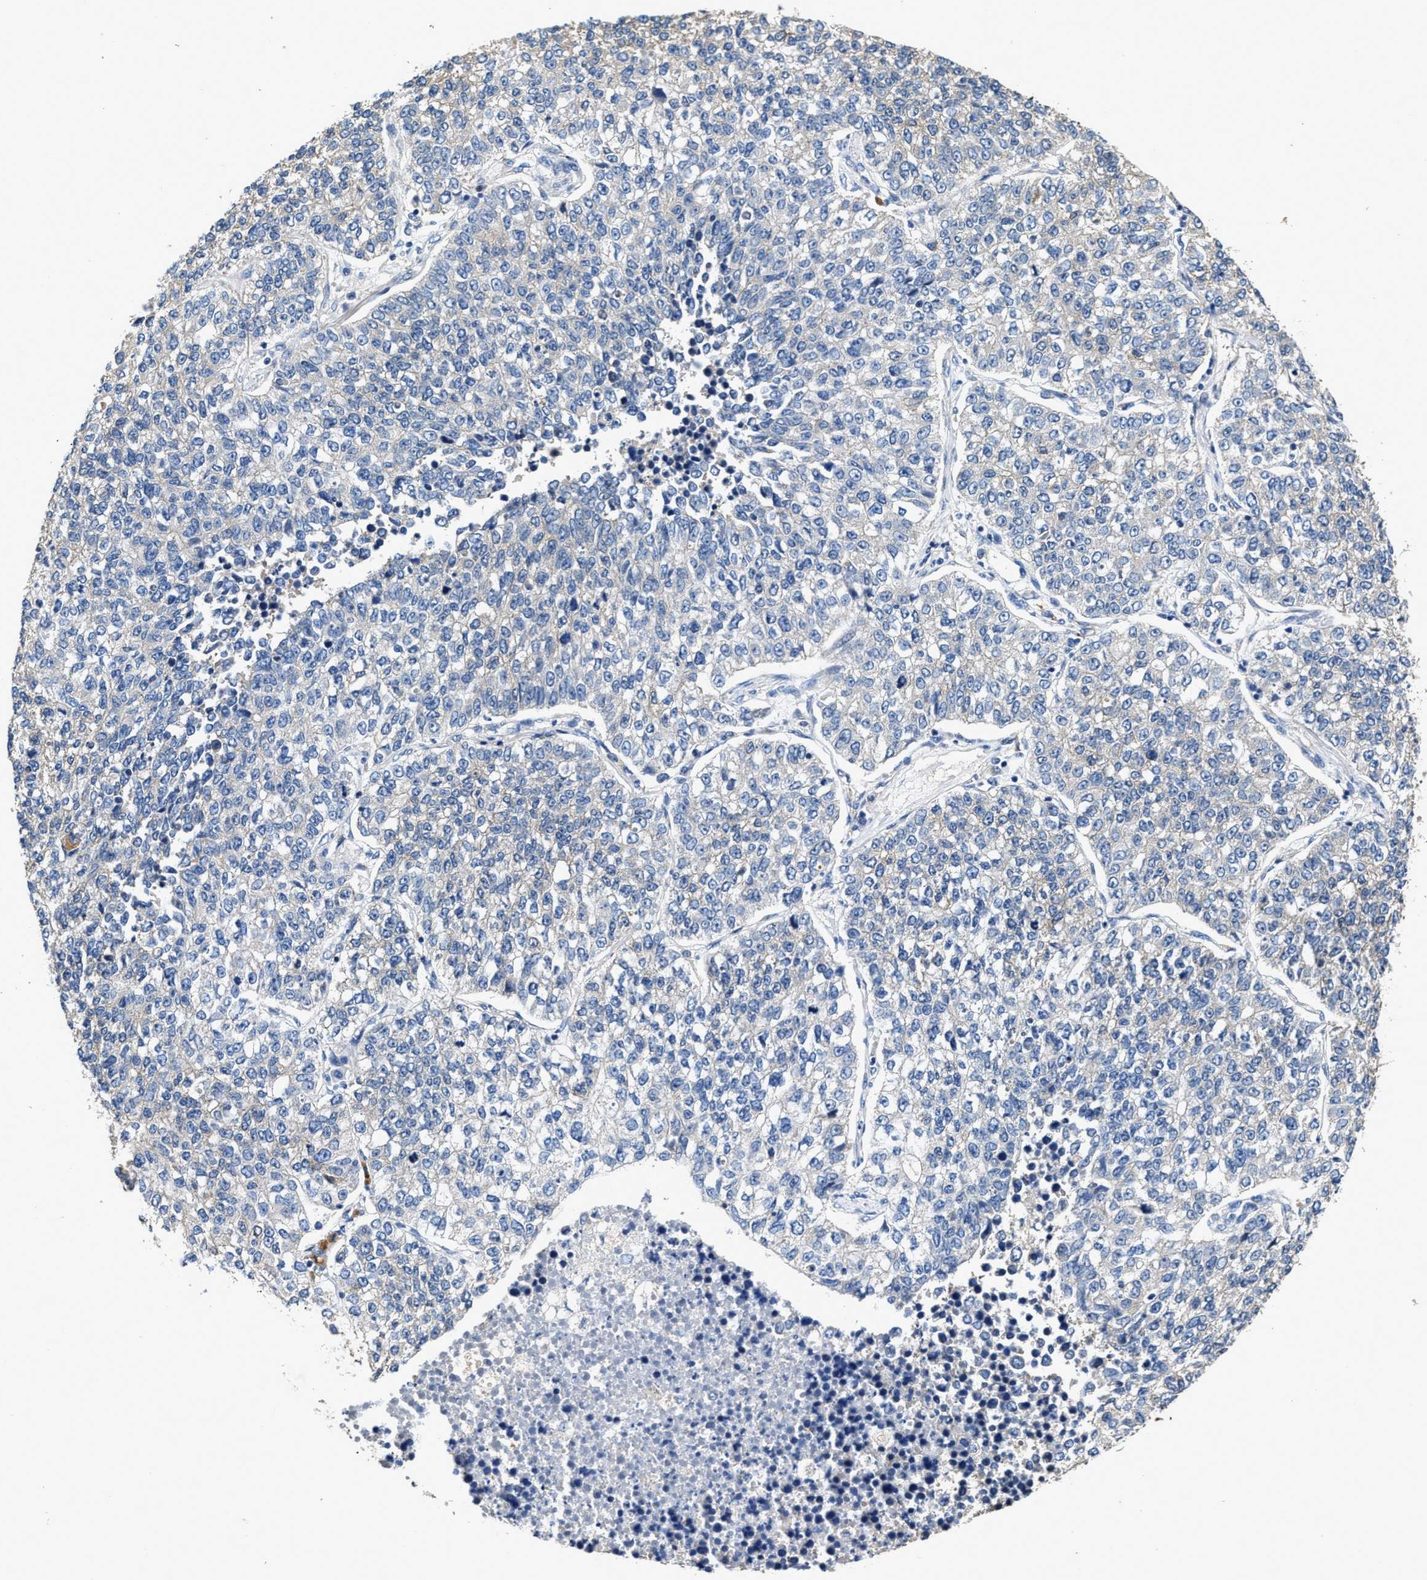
{"staining": {"intensity": "negative", "quantity": "none", "location": "none"}, "tissue": "lung cancer", "cell_type": "Tumor cells", "image_type": "cancer", "snomed": [{"axis": "morphology", "description": "Adenocarcinoma, NOS"}, {"axis": "topography", "description": "Lung"}], "caption": "A micrograph of adenocarcinoma (lung) stained for a protein reveals no brown staining in tumor cells.", "gene": "PEG10", "patient": {"sex": "male", "age": 49}}